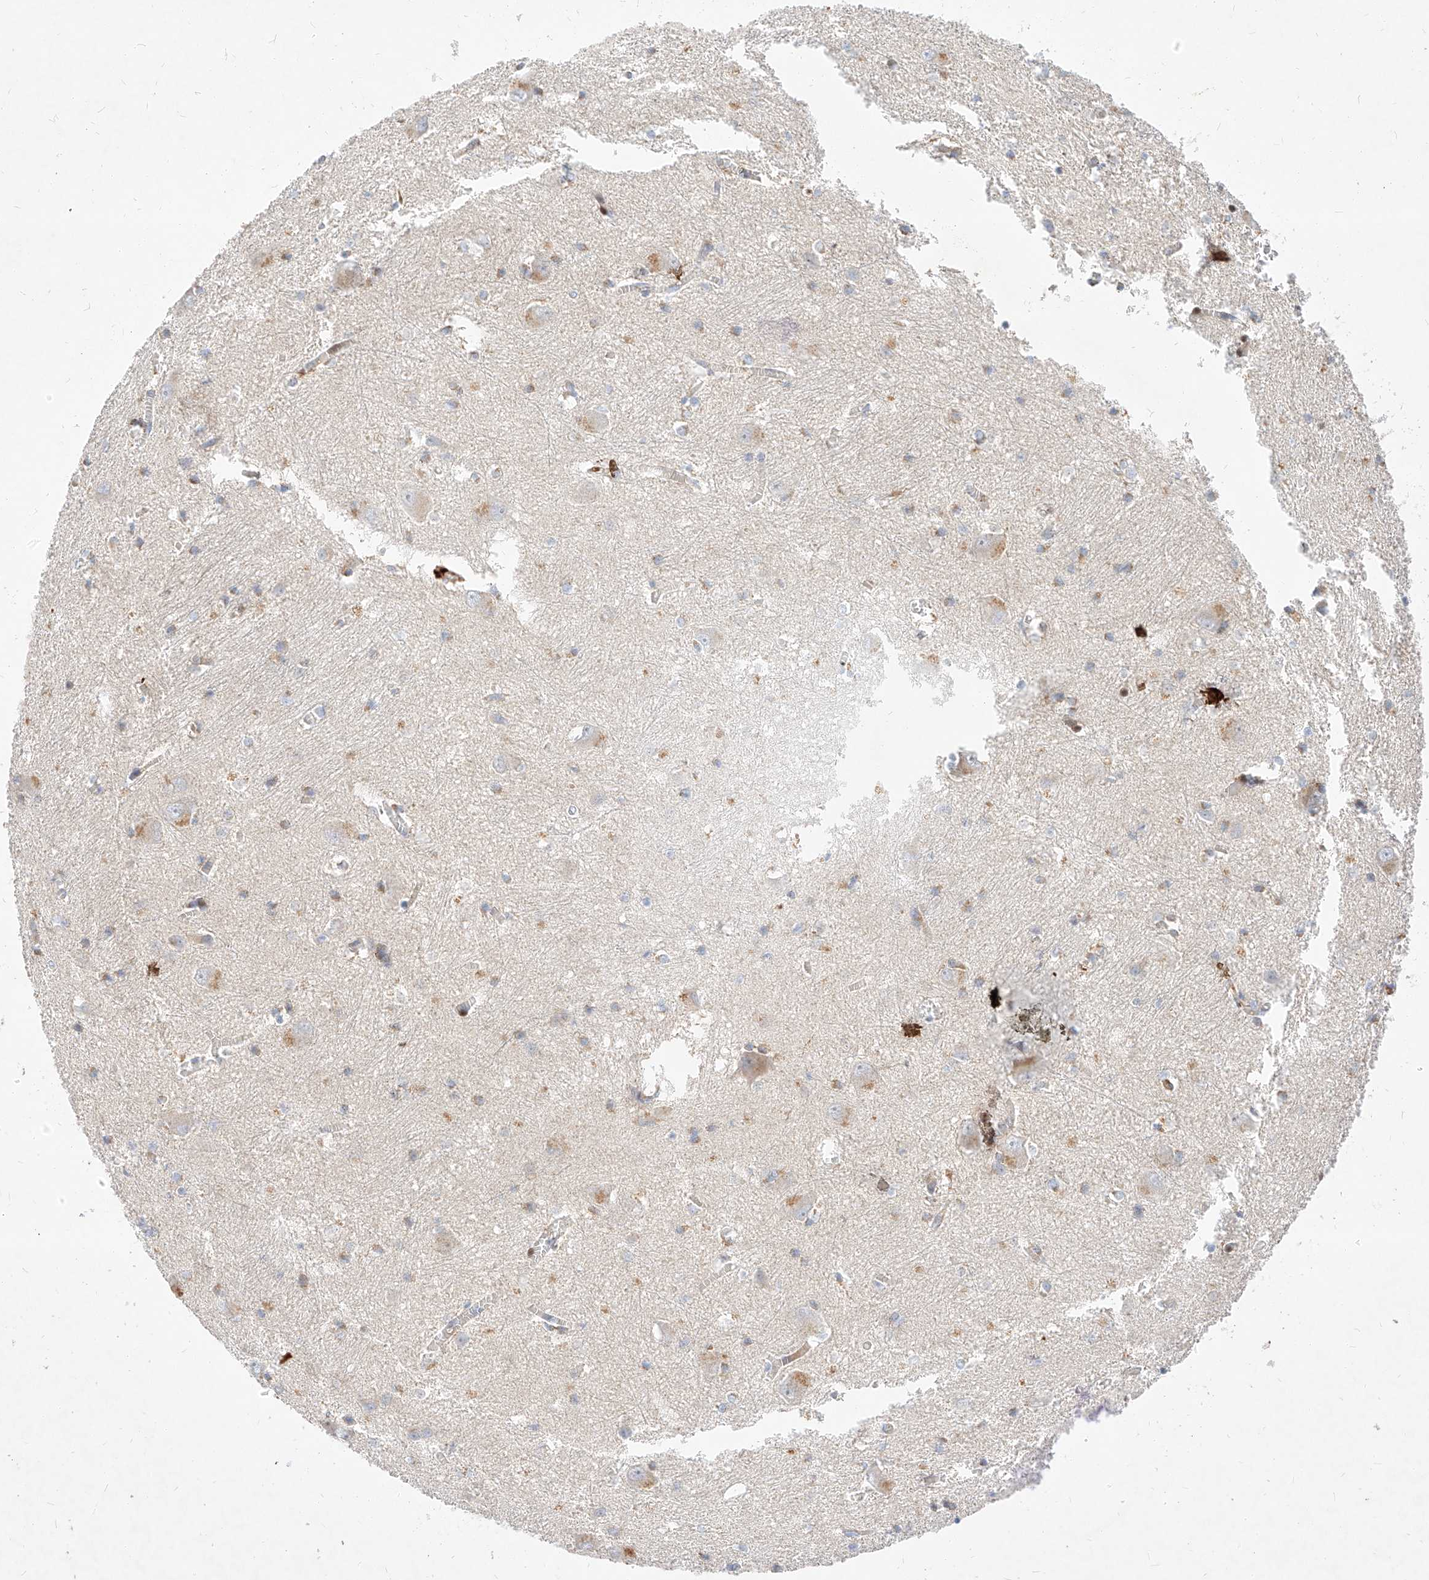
{"staining": {"intensity": "moderate", "quantity": "25%-75%", "location": "cytoplasmic/membranous"}, "tissue": "caudate", "cell_type": "Glial cells", "image_type": "normal", "snomed": [{"axis": "morphology", "description": "Normal tissue, NOS"}, {"axis": "topography", "description": "Lateral ventricle wall"}], "caption": "DAB (3,3'-diaminobenzidine) immunohistochemical staining of normal caudate exhibits moderate cytoplasmic/membranous protein staining in about 25%-75% of glial cells.", "gene": "OSGEPL1", "patient": {"sex": "male", "age": 37}}